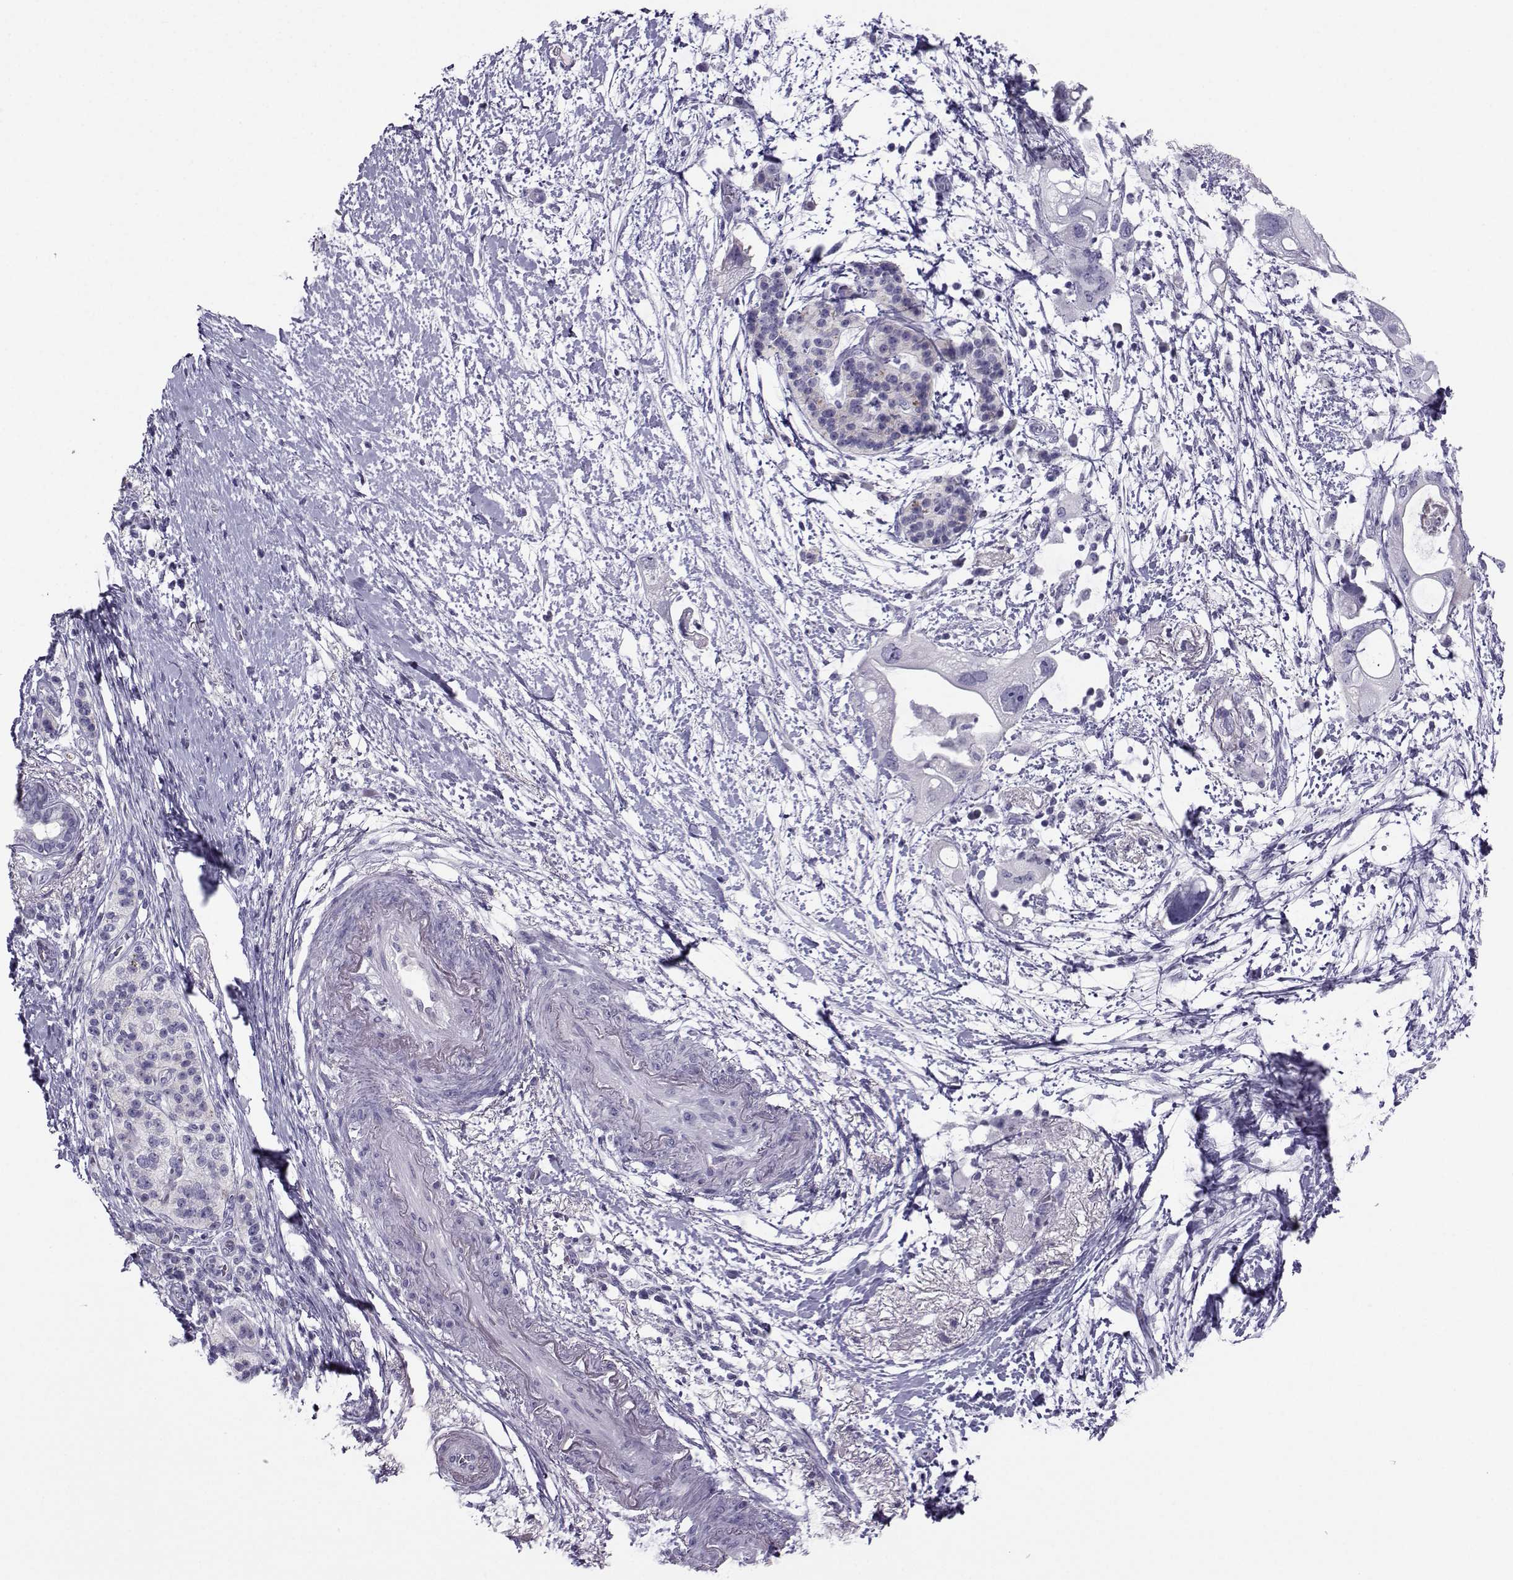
{"staining": {"intensity": "negative", "quantity": "none", "location": "none"}, "tissue": "pancreatic cancer", "cell_type": "Tumor cells", "image_type": "cancer", "snomed": [{"axis": "morphology", "description": "Adenocarcinoma, NOS"}, {"axis": "topography", "description": "Pancreas"}], "caption": "Pancreatic adenocarcinoma stained for a protein using IHC exhibits no expression tumor cells.", "gene": "ARMC2", "patient": {"sex": "female", "age": 72}}